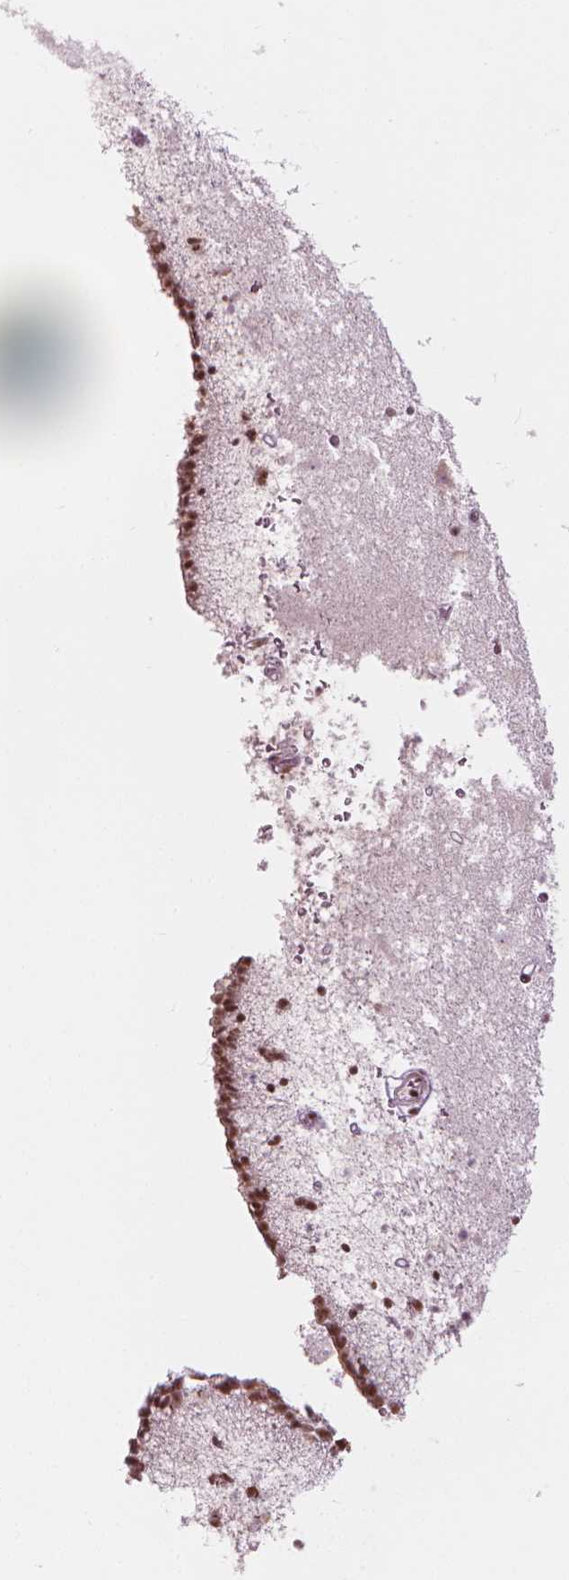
{"staining": {"intensity": "strong", "quantity": ">75%", "location": "nuclear"}, "tissue": "caudate", "cell_type": "Glial cells", "image_type": "normal", "snomed": [{"axis": "morphology", "description": "Normal tissue, NOS"}, {"axis": "topography", "description": "Lateral ventricle wall"}], "caption": "IHC staining of normal caudate, which displays high levels of strong nuclear staining in about >75% of glial cells indicating strong nuclear protein staining. The staining was performed using DAB (brown) for protein detection and nuclei were counterstained in hematoxylin (blue).", "gene": "ELF2", "patient": {"sex": "female", "age": 42}}